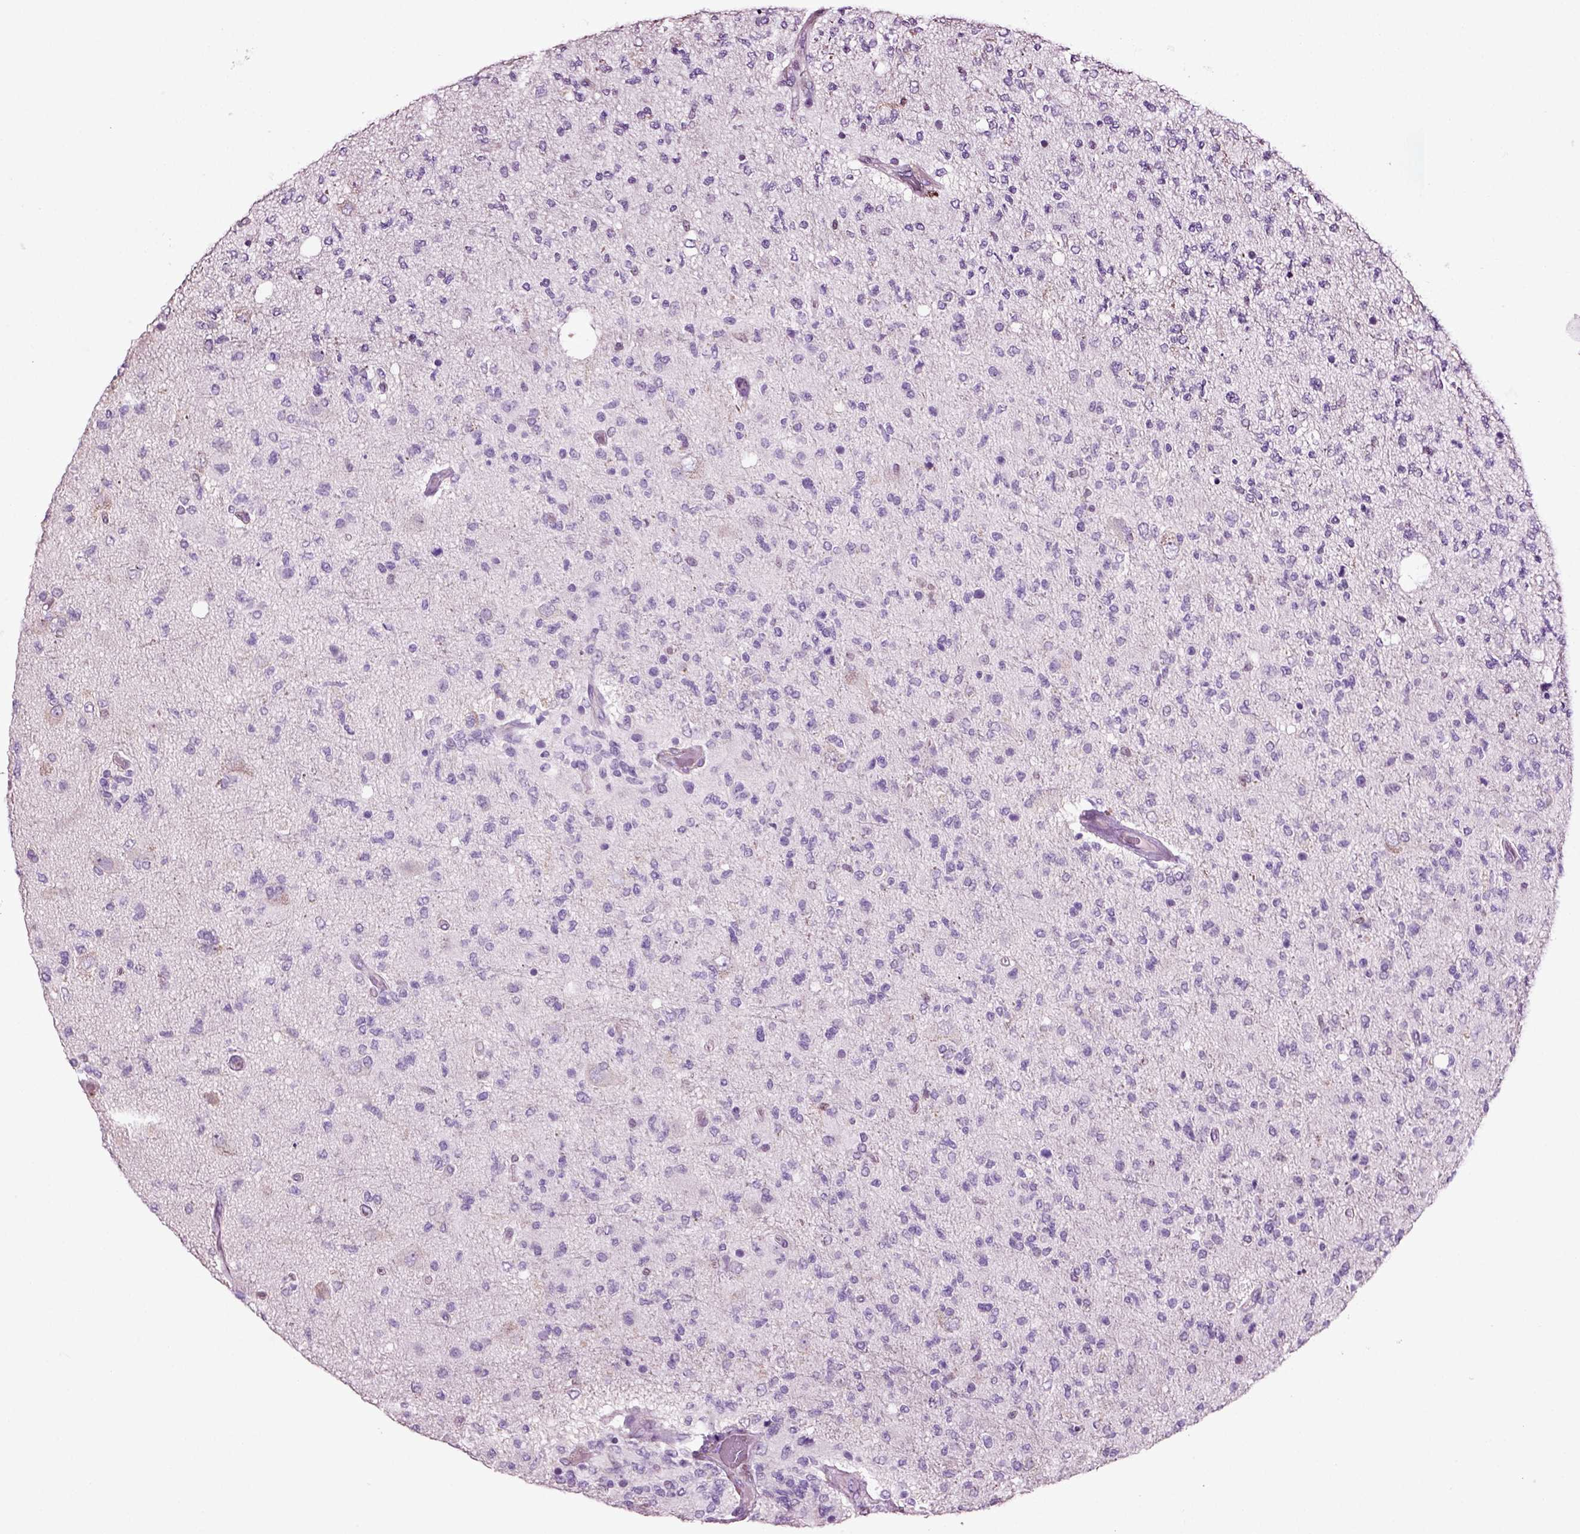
{"staining": {"intensity": "negative", "quantity": "none", "location": "none"}, "tissue": "glioma", "cell_type": "Tumor cells", "image_type": "cancer", "snomed": [{"axis": "morphology", "description": "Glioma, malignant, High grade"}, {"axis": "topography", "description": "Cerebral cortex"}], "caption": "Immunohistochemical staining of human glioma demonstrates no significant staining in tumor cells.", "gene": "ARID3A", "patient": {"sex": "male", "age": 70}}